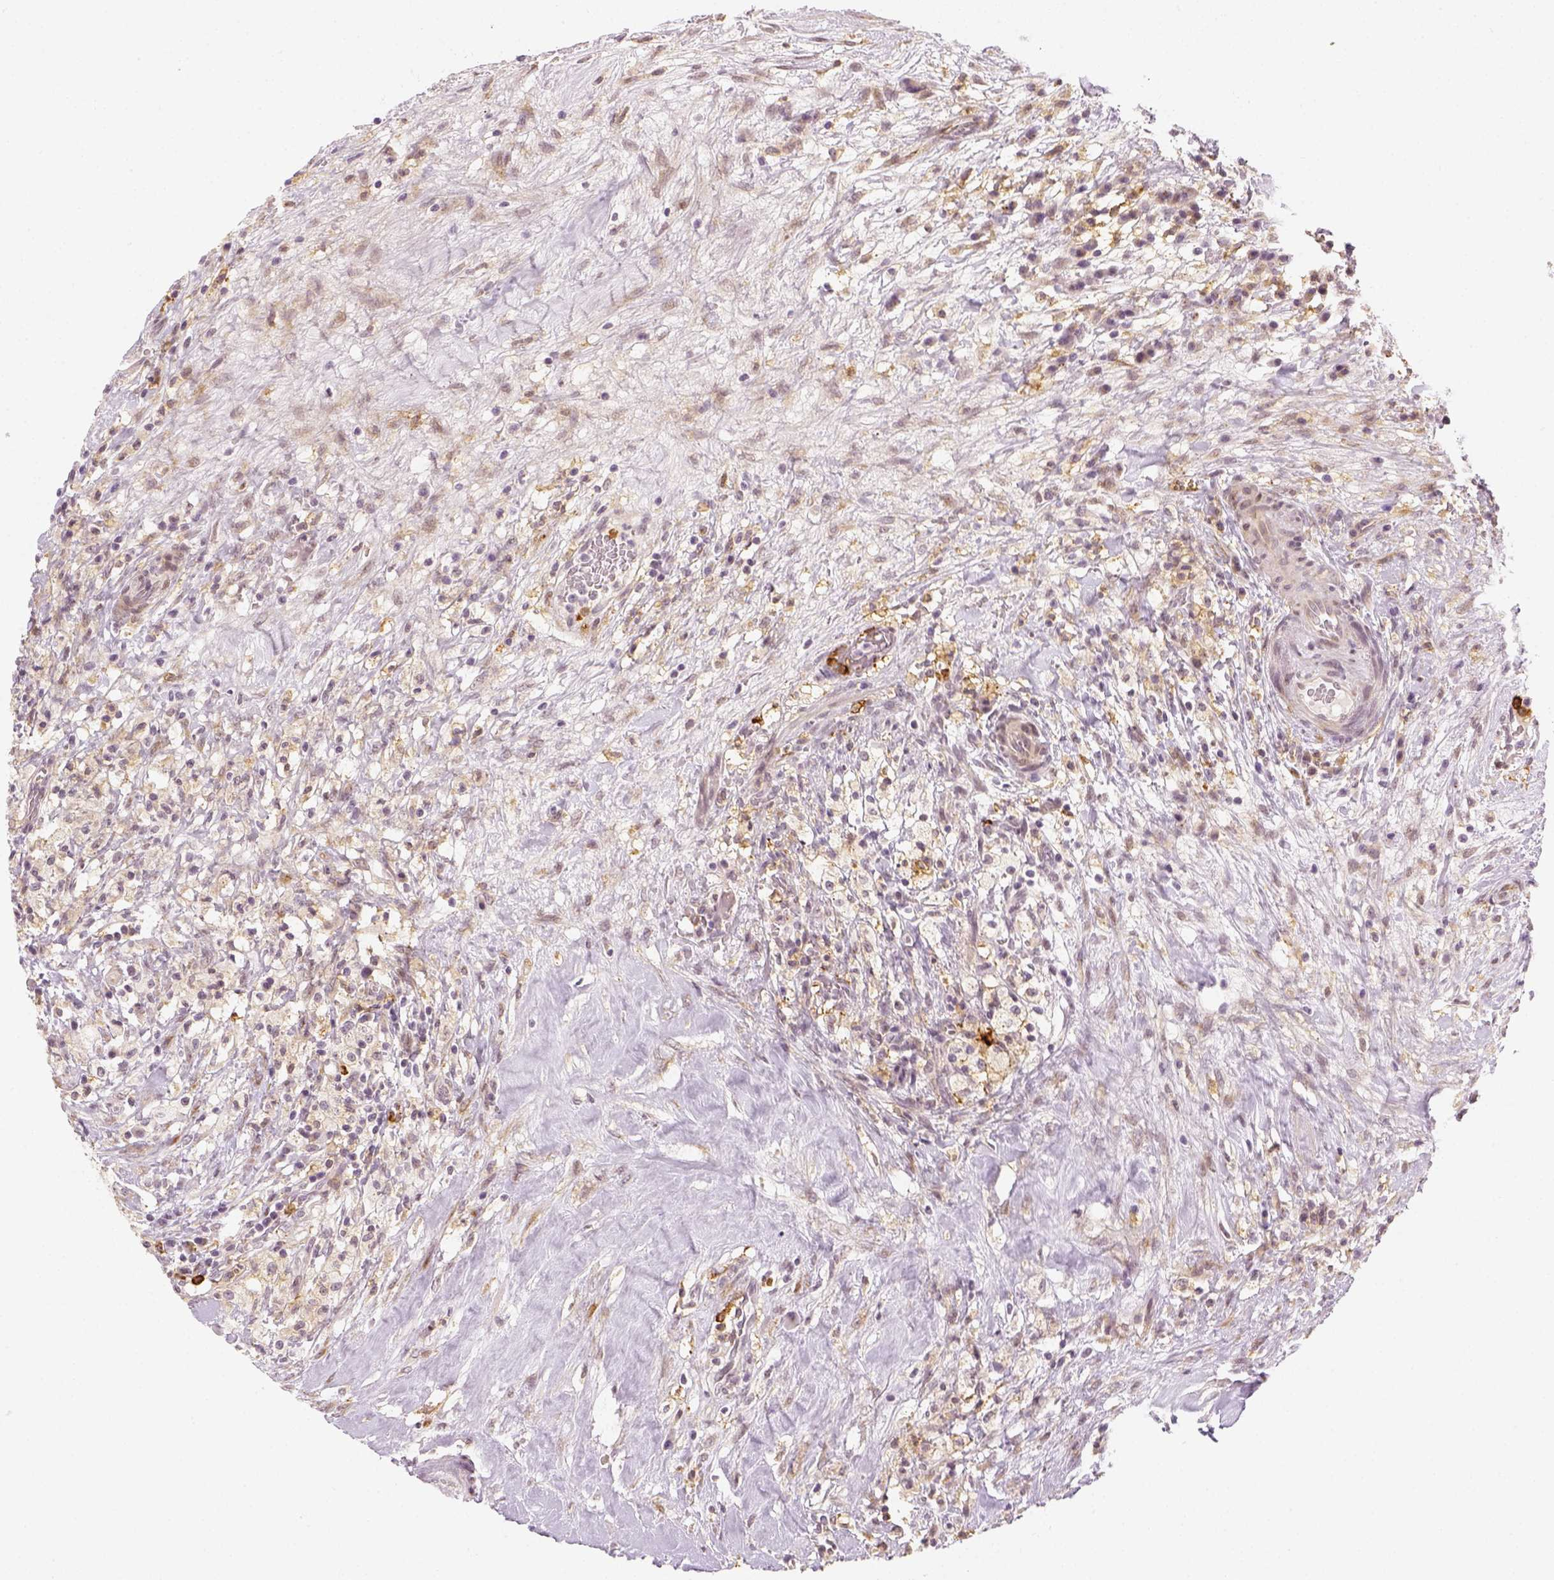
{"staining": {"intensity": "negative", "quantity": "none", "location": "none"}, "tissue": "testis cancer", "cell_type": "Tumor cells", "image_type": "cancer", "snomed": [{"axis": "morphology", "description": "Necrosis, NOS"}, {"axis": "morphology", "description": "Carcinoma, Embryonal, NOS"}, {"axis": "topography", "description": "Testis"}], "caption": "IHC of human testis cancer (embryonal carcinoma) displays no staining in tumor cells.", "gene": "CD14", "patient": {"sex": "male", "age": 19}}